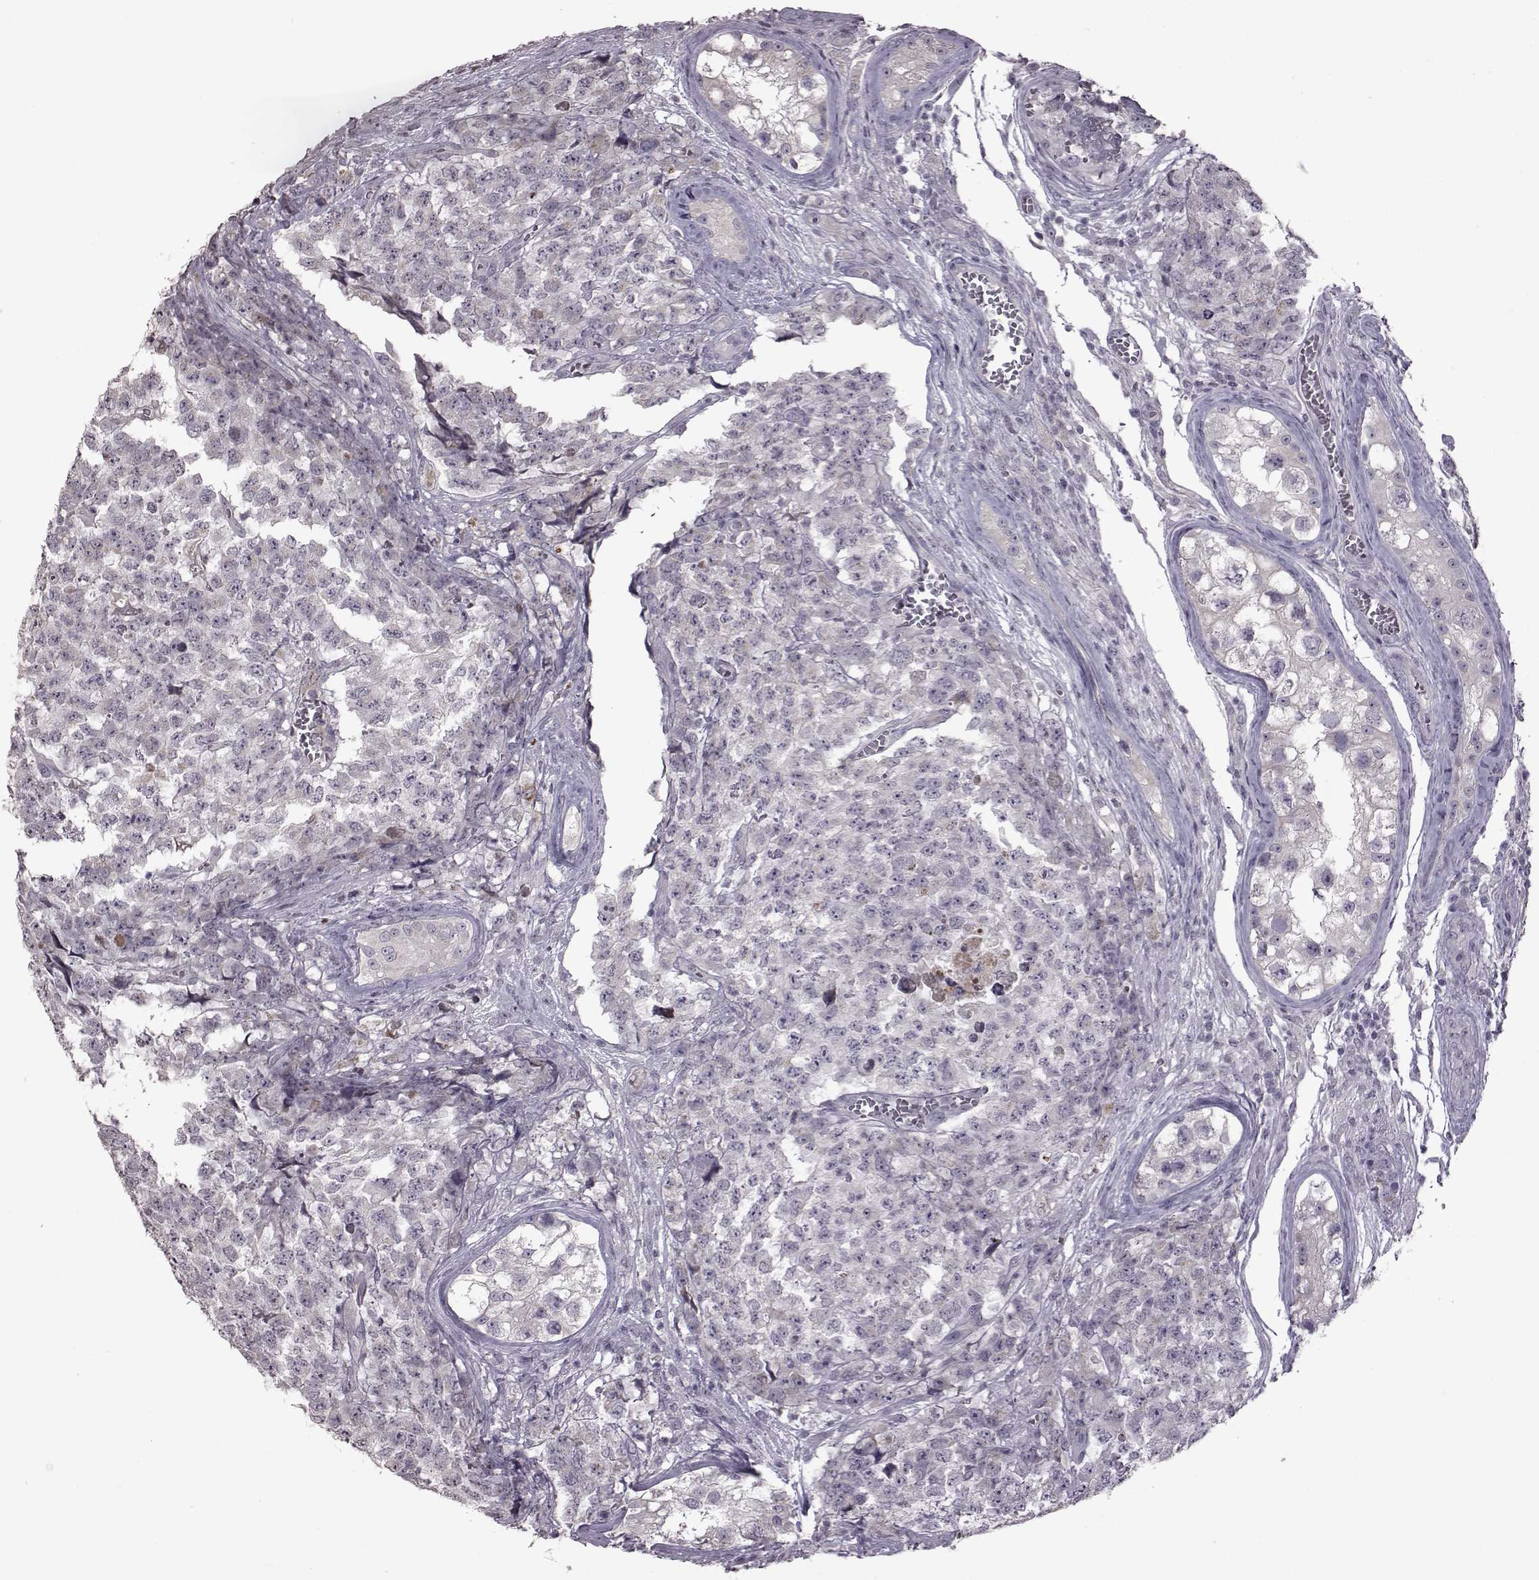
{"staining": {"intensity": "negative", "quantity": "none", "location": "none"}, "tissue": "testis cancer", "cell_type": "Tumor cells", "image_type": "cancer", "snomed": [{"axis": "morphology", "description": "Carcinoma, Embryonal, NOS"}, {"axis": "topography", "description": "Testis"}], "caption": "Image shows no protein staining in tumor cells of embryonal carcinoma (testis) tissue.", "gene": "GAL", "patient": {"sex": "male", "age": 23}}